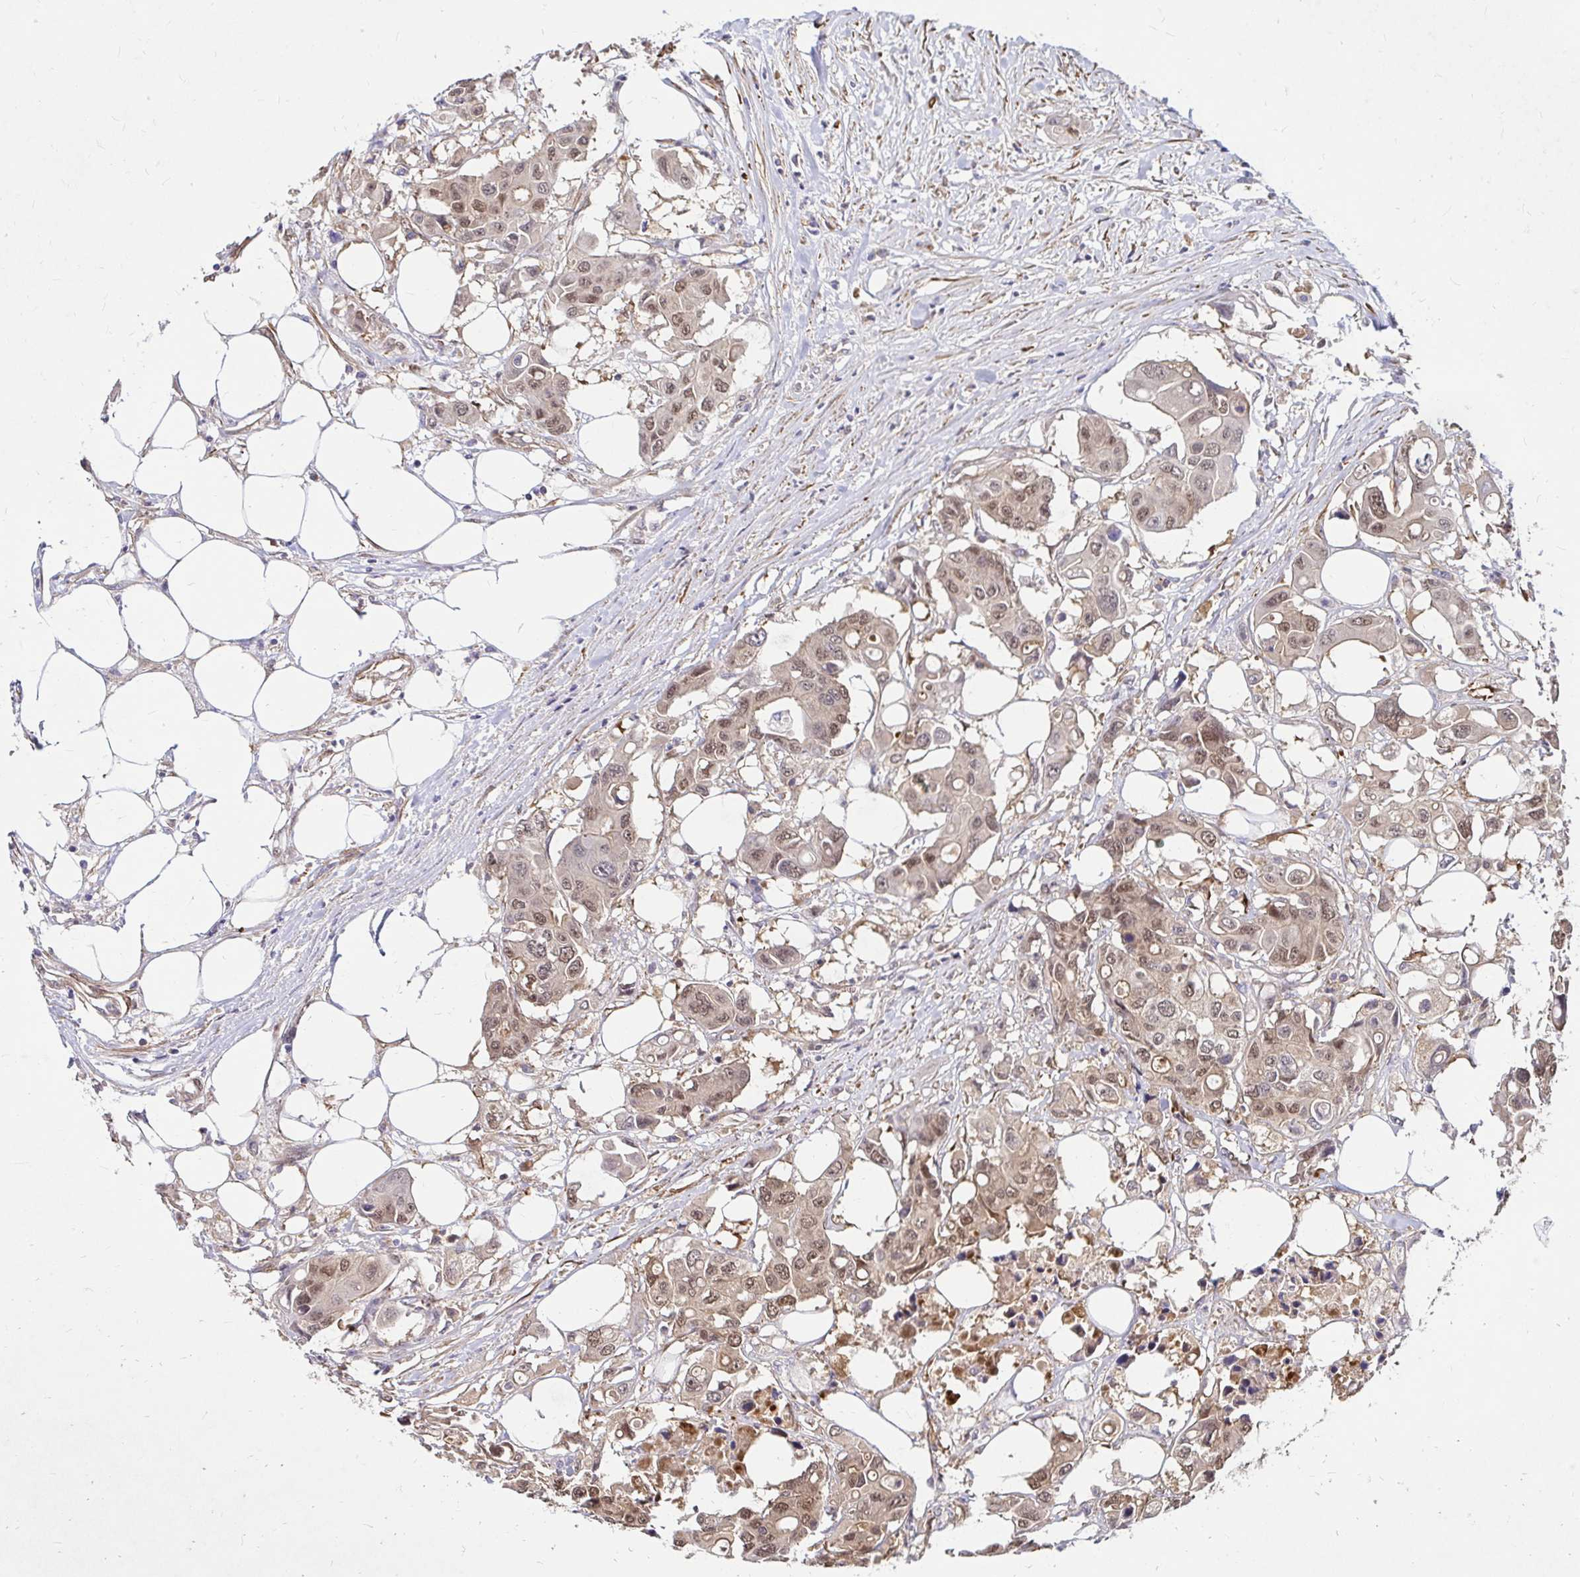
{"staining": {"intensity": "moderate", "quantity": ">75%", "location": "cytoplasmic/membranous,nuclear"}, "tissue": "colorectal cancer", "cell_type": "Tumor cells", "image_type": "cancer", "snomed": [{"axis": "morphology", "description": "Adenocarcinoma, NOS"}, {"axis": "topography", "description": "Colon"}], "caption": "This image shows immunohistochemistry (IHC) staining of adenocarcinoma (colorectal), with medium moderate cytoplasmic/membranous and nuclear positivity in approximately >75% of tumor cells.", "gene": "YAP1", "patient": {"sex": "male", "age": 77}}